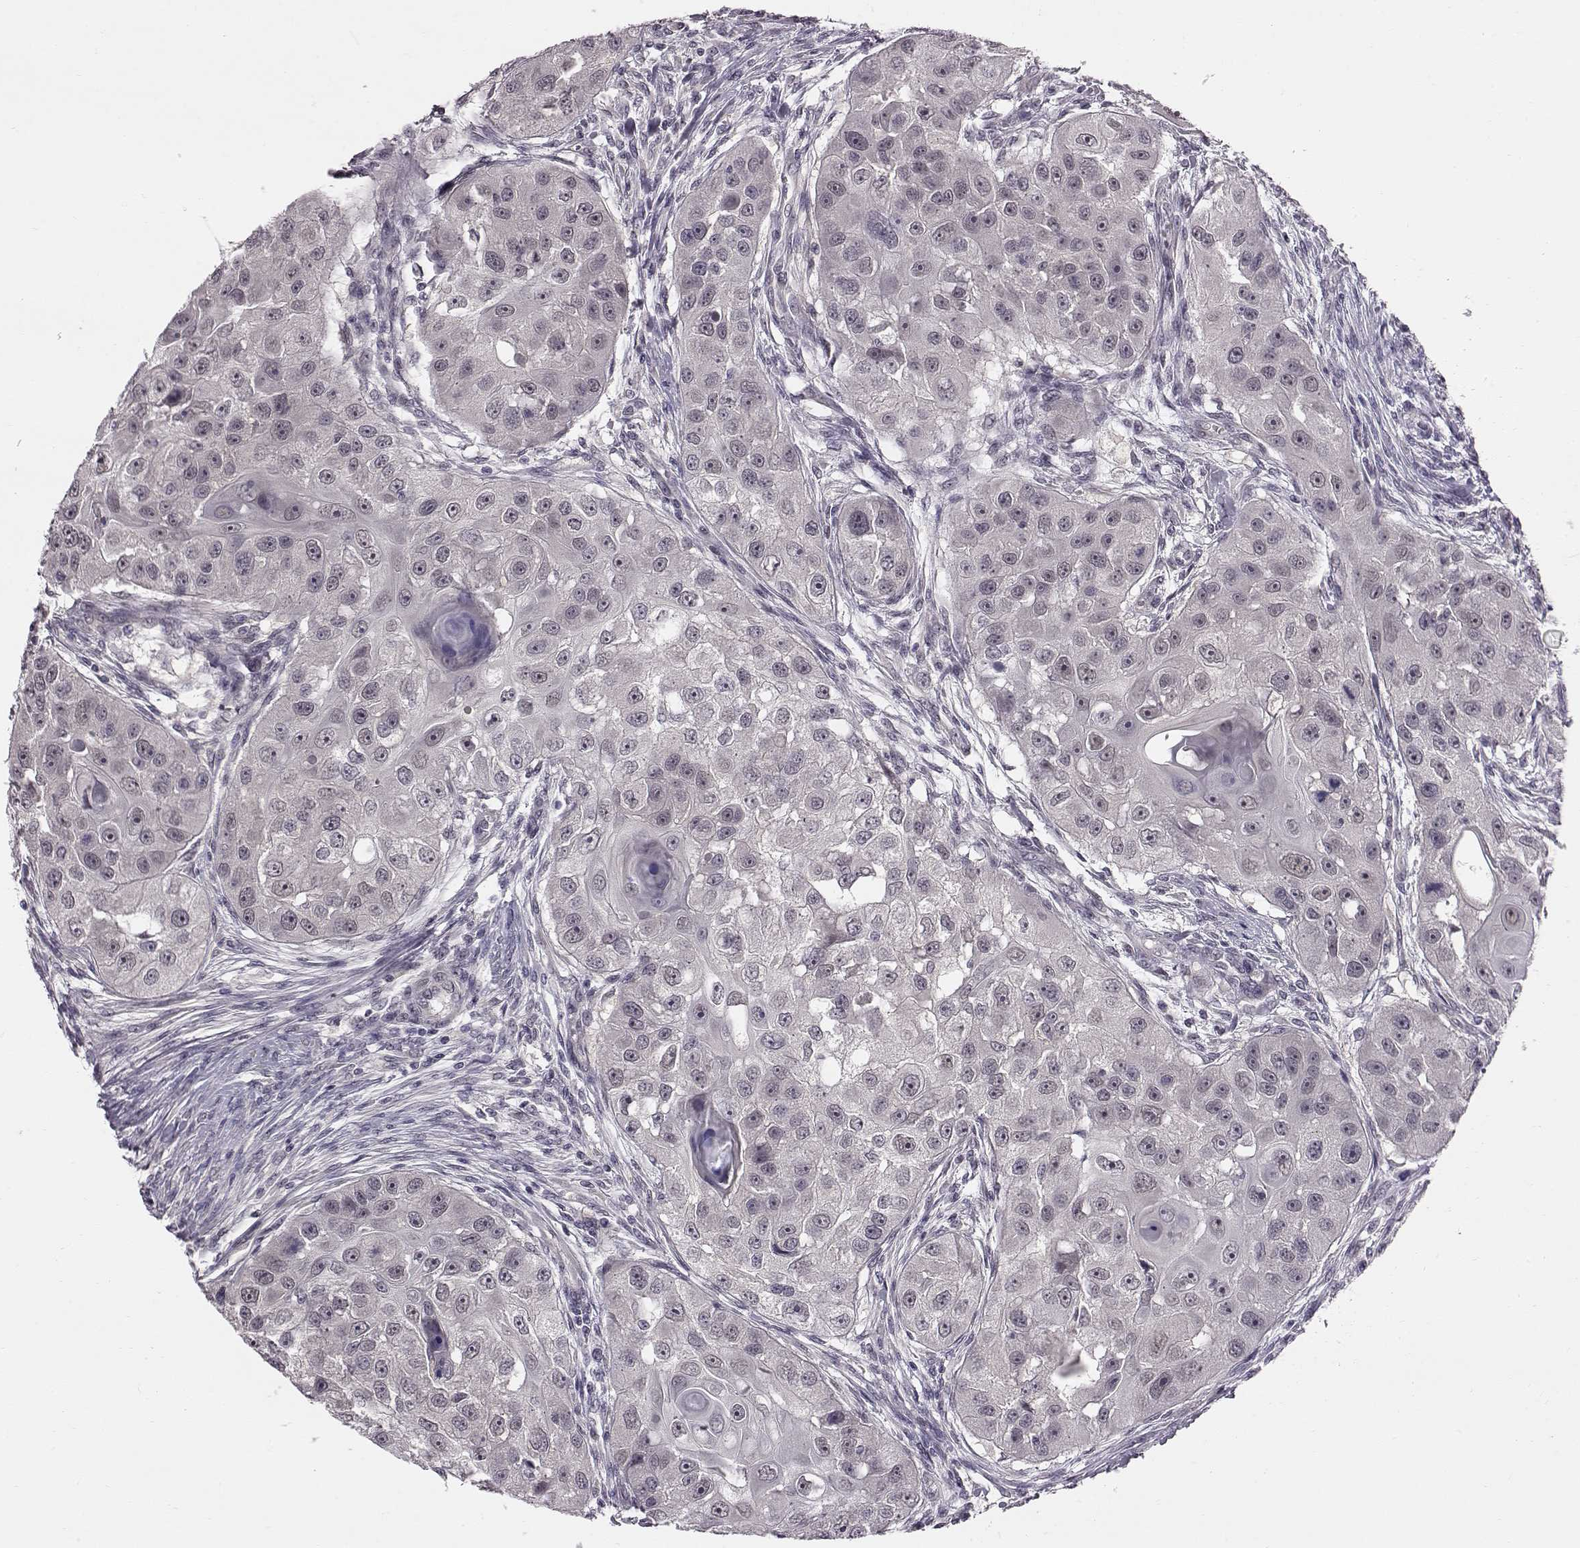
{"staining": {"intensity": "negative", "quantity": "none", "location": "none"}, "tissue": "head and neck cancer", "cell_type": "Tumor cells", "image_type": "cancer", "snomed": [{"axis": "morphology", "description": "Squamous cell carcinoma, NOS"}, {"axis": "topography", "description": "Head-Neck"}], "caption": "Head and neck cancer was stained to show a protein in brown. There is no significant expression in tumor cells. The staining is performed using DAB (3,3'-diaminobenzidine) brown chromogen with nuclei counter-stained in using hematoxylin.", "gene": "C10orf62", "patient": {"sex": "male", "age": 51}}